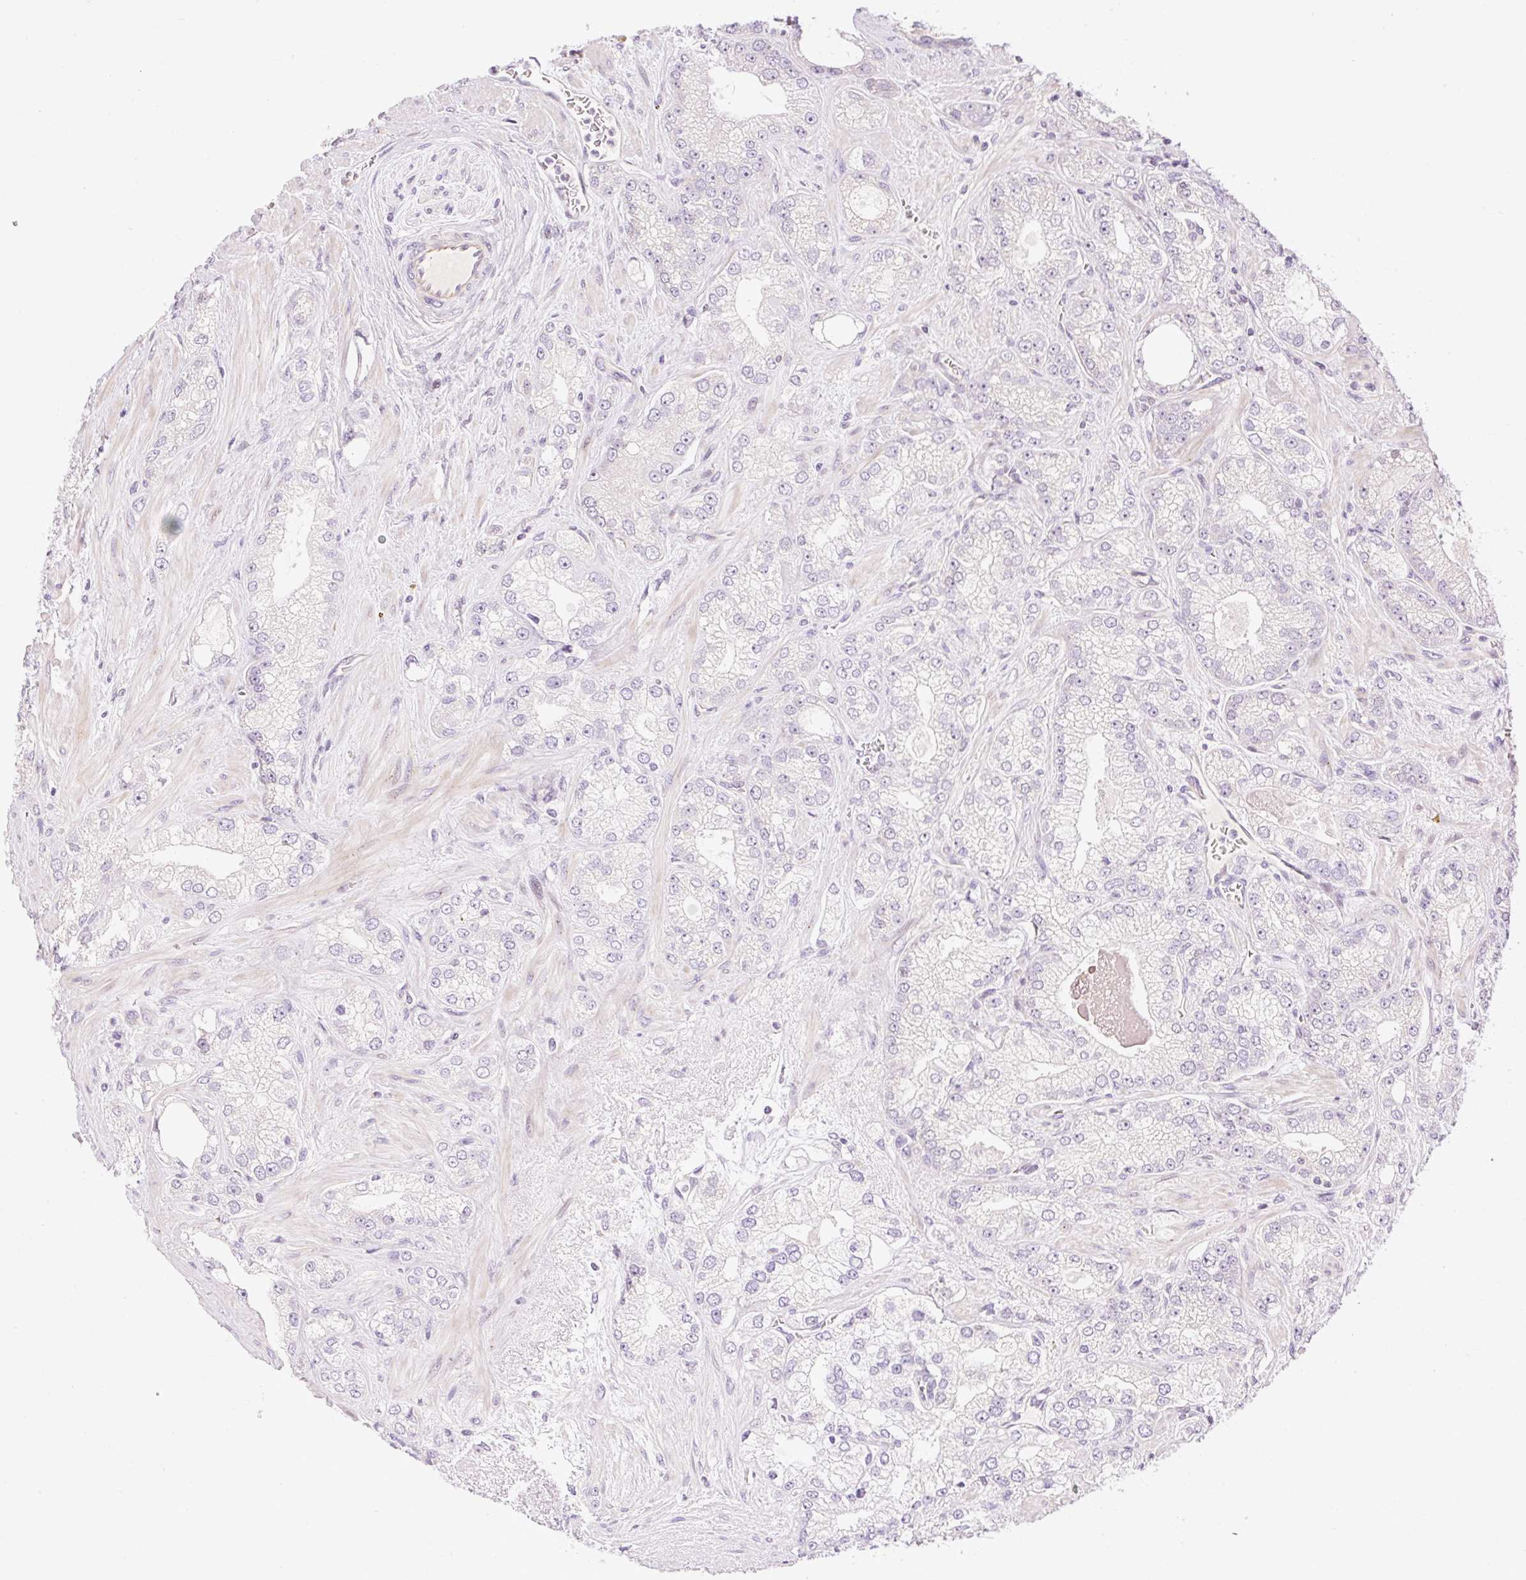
{"staining": {"intensity": "negative", "quantity": "none", "location": "none"}, "tissue": "prostate cancer", "cell_type": "Tumor cells", "image_type": "cancer", "snomed": [{"axis": "morphology", "description": "Normal tissue, NOS"}, {"axis": "morphology", "description": "Adenocarcinoma, High grade"}, {"axis": "topography", "description": "Prostate"}, {"axis": "topography", "description": "Peripheral nerve tissue"}], "caption": "This is an IHC histopathology image of human prostate cancer. There is no staining in tumor cells.", "gene": "ZNF394", "patient": {"sex": "male", "age": 68}}